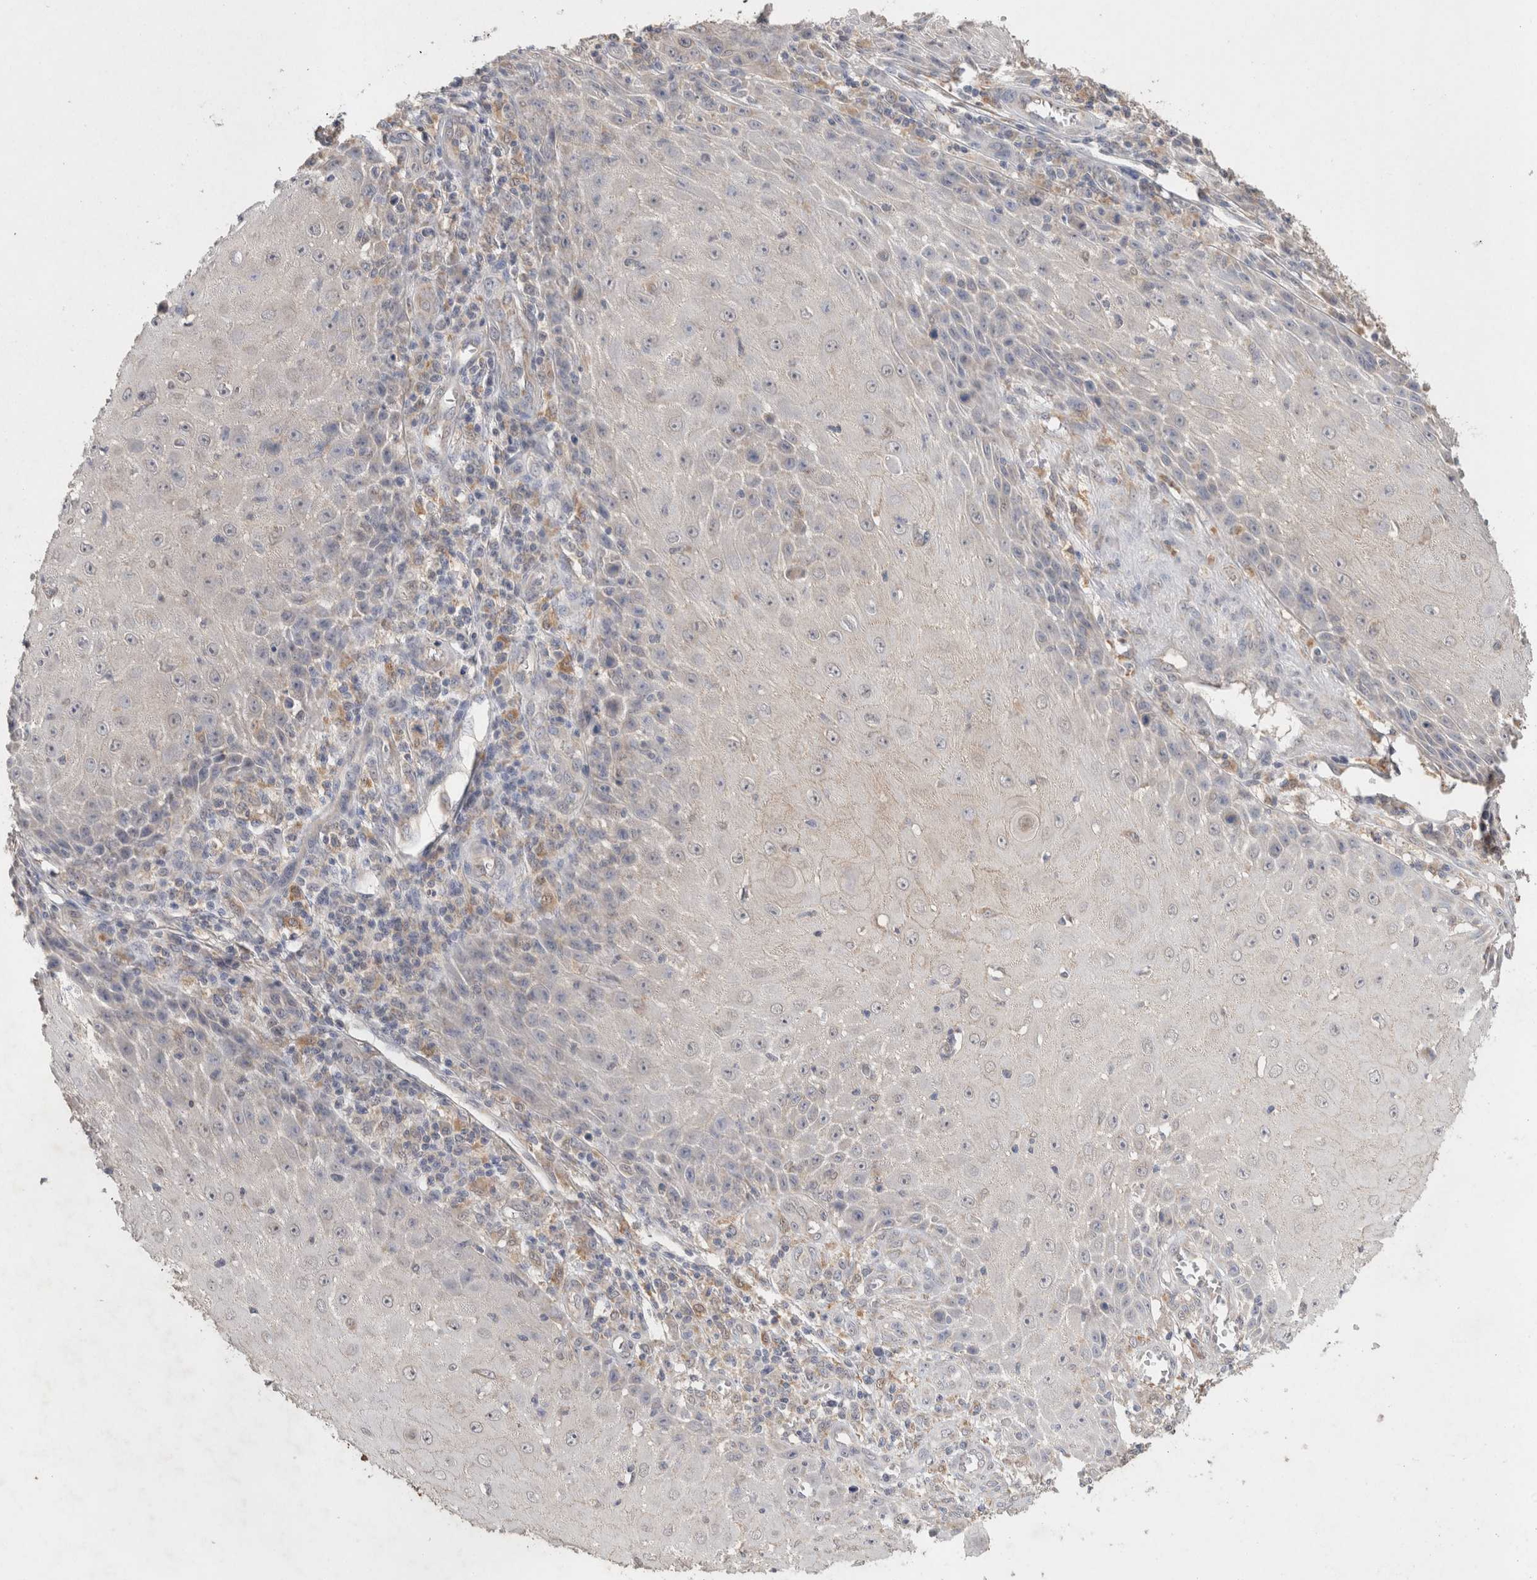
{"staining": {"intensity": "negative", "quantity": "none", "location": "none"}, "tissue": "skin cancer", "cell_type": "Tumor cells", "image_type": "cancer", "snomed": [{"axis": "morphology", "description": "Squamous cell carcinoma, NOS"}, {"axis": "topography", "description": "Skin"}], "caption": "A photomicrograph of human skin cancer (squamous cell carcinoma) is negative for staining in tumor cells.", "gene": "RAB14", "patient": {"sex": "female", "age": 73}}